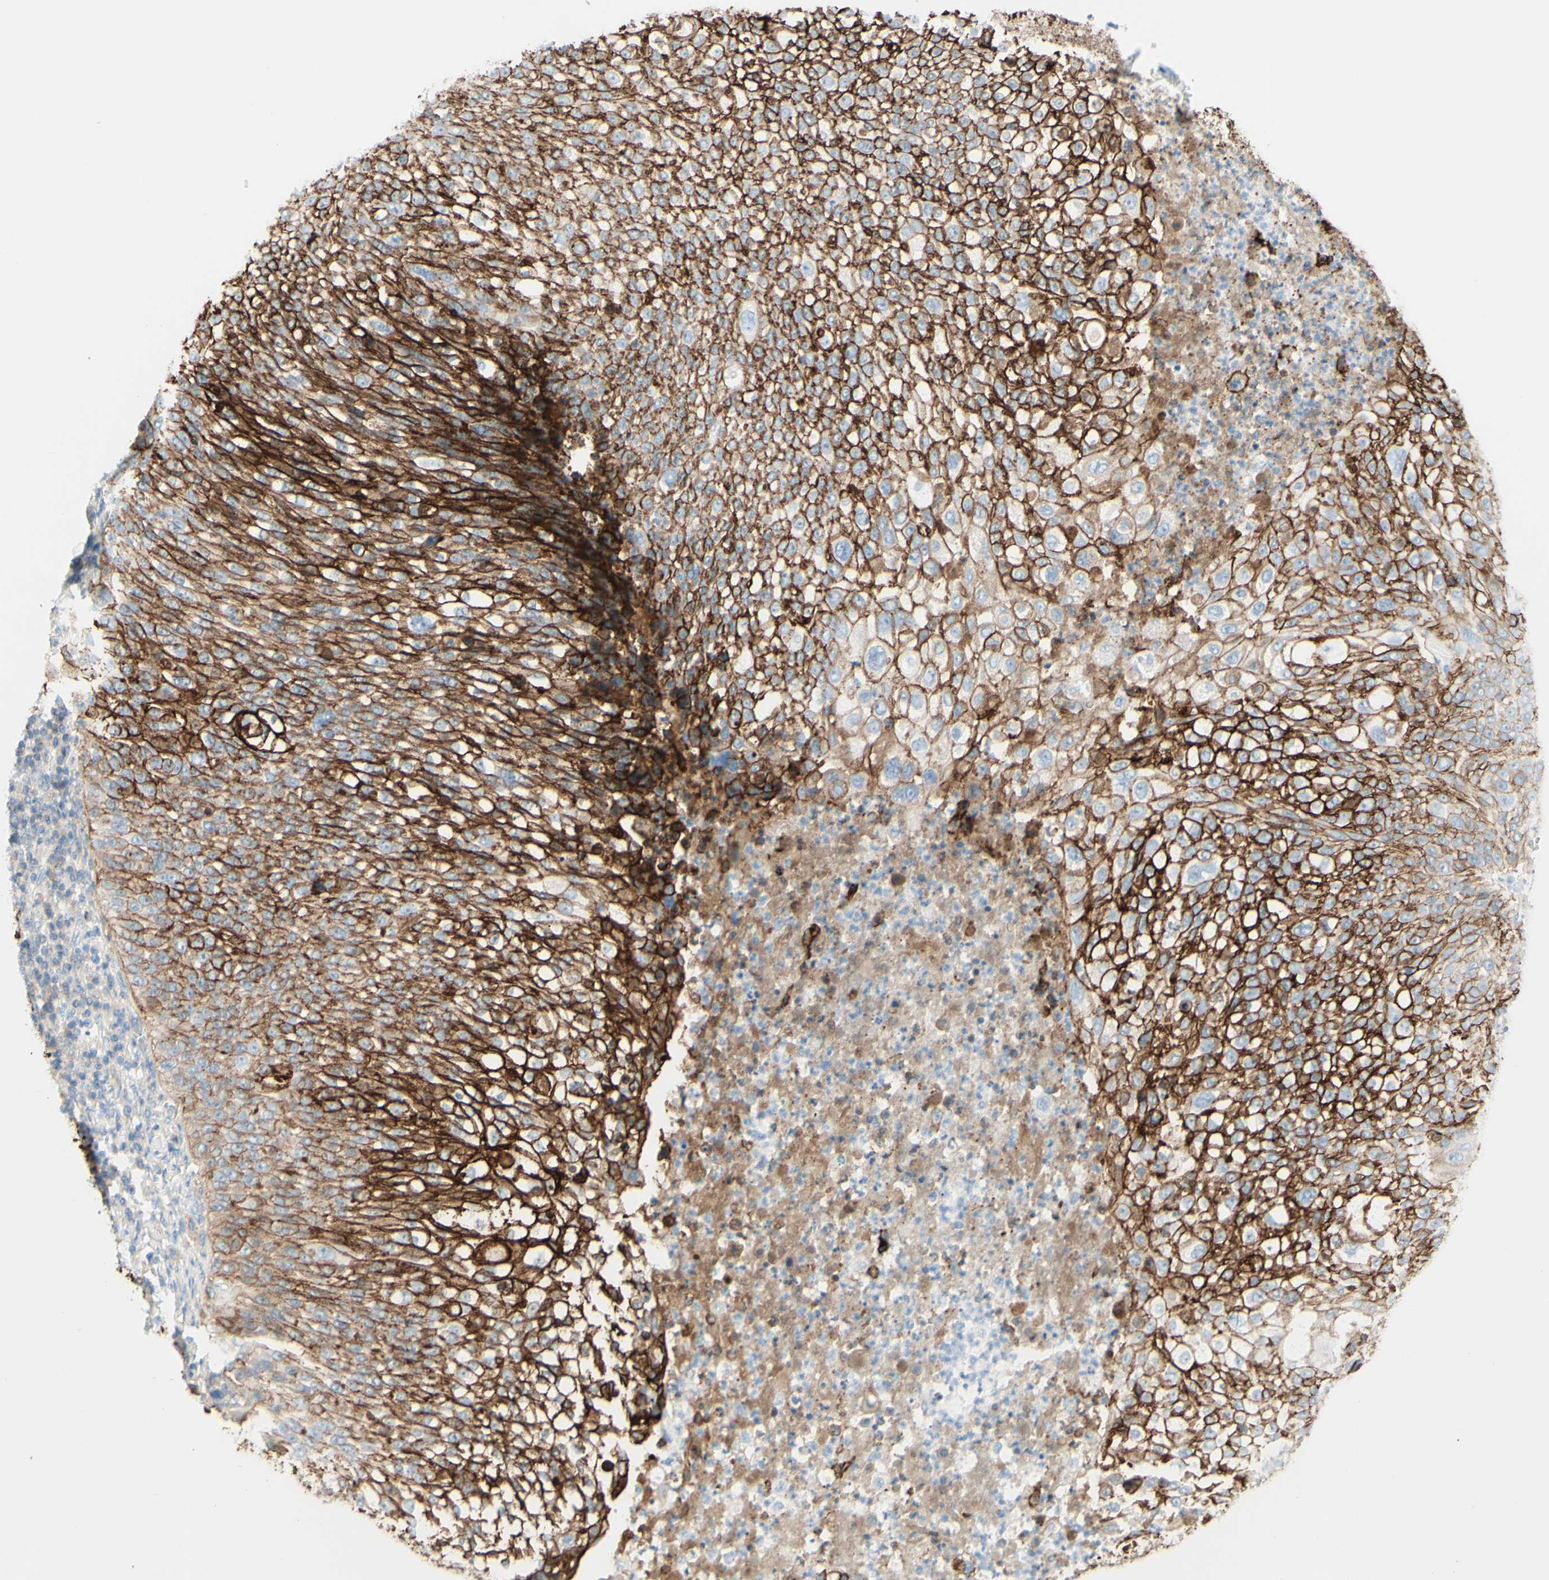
{"staining": {"intensity": "strong", "quantity": ">75%", "location": "cytoplasmic/membranous"}, "tissue": "lung cancer", "cell_type": "Tumor cells", "image_type": "cancer", "snomed": [{"axis": "morphology", "description": "Inflammation, NOS"}, {"axis": "morphology", "description": "Squamous cell carcinoma, NOS"}, {"axis": "topography", "description": "Lymph node"}, {"axis": "topography", "description": "Soft tissue"}, {"axis": "topography", "description": "Lung"}], "caption": "This photomicrograph exhibits immunohistochemistry (IHC) staining of human lung cancer, with high strong cytoplasmic/membranous expression in about >75% of tumor cells.", "gene": "ALCAM", "patient": {"sex": "male", "age": 66}}